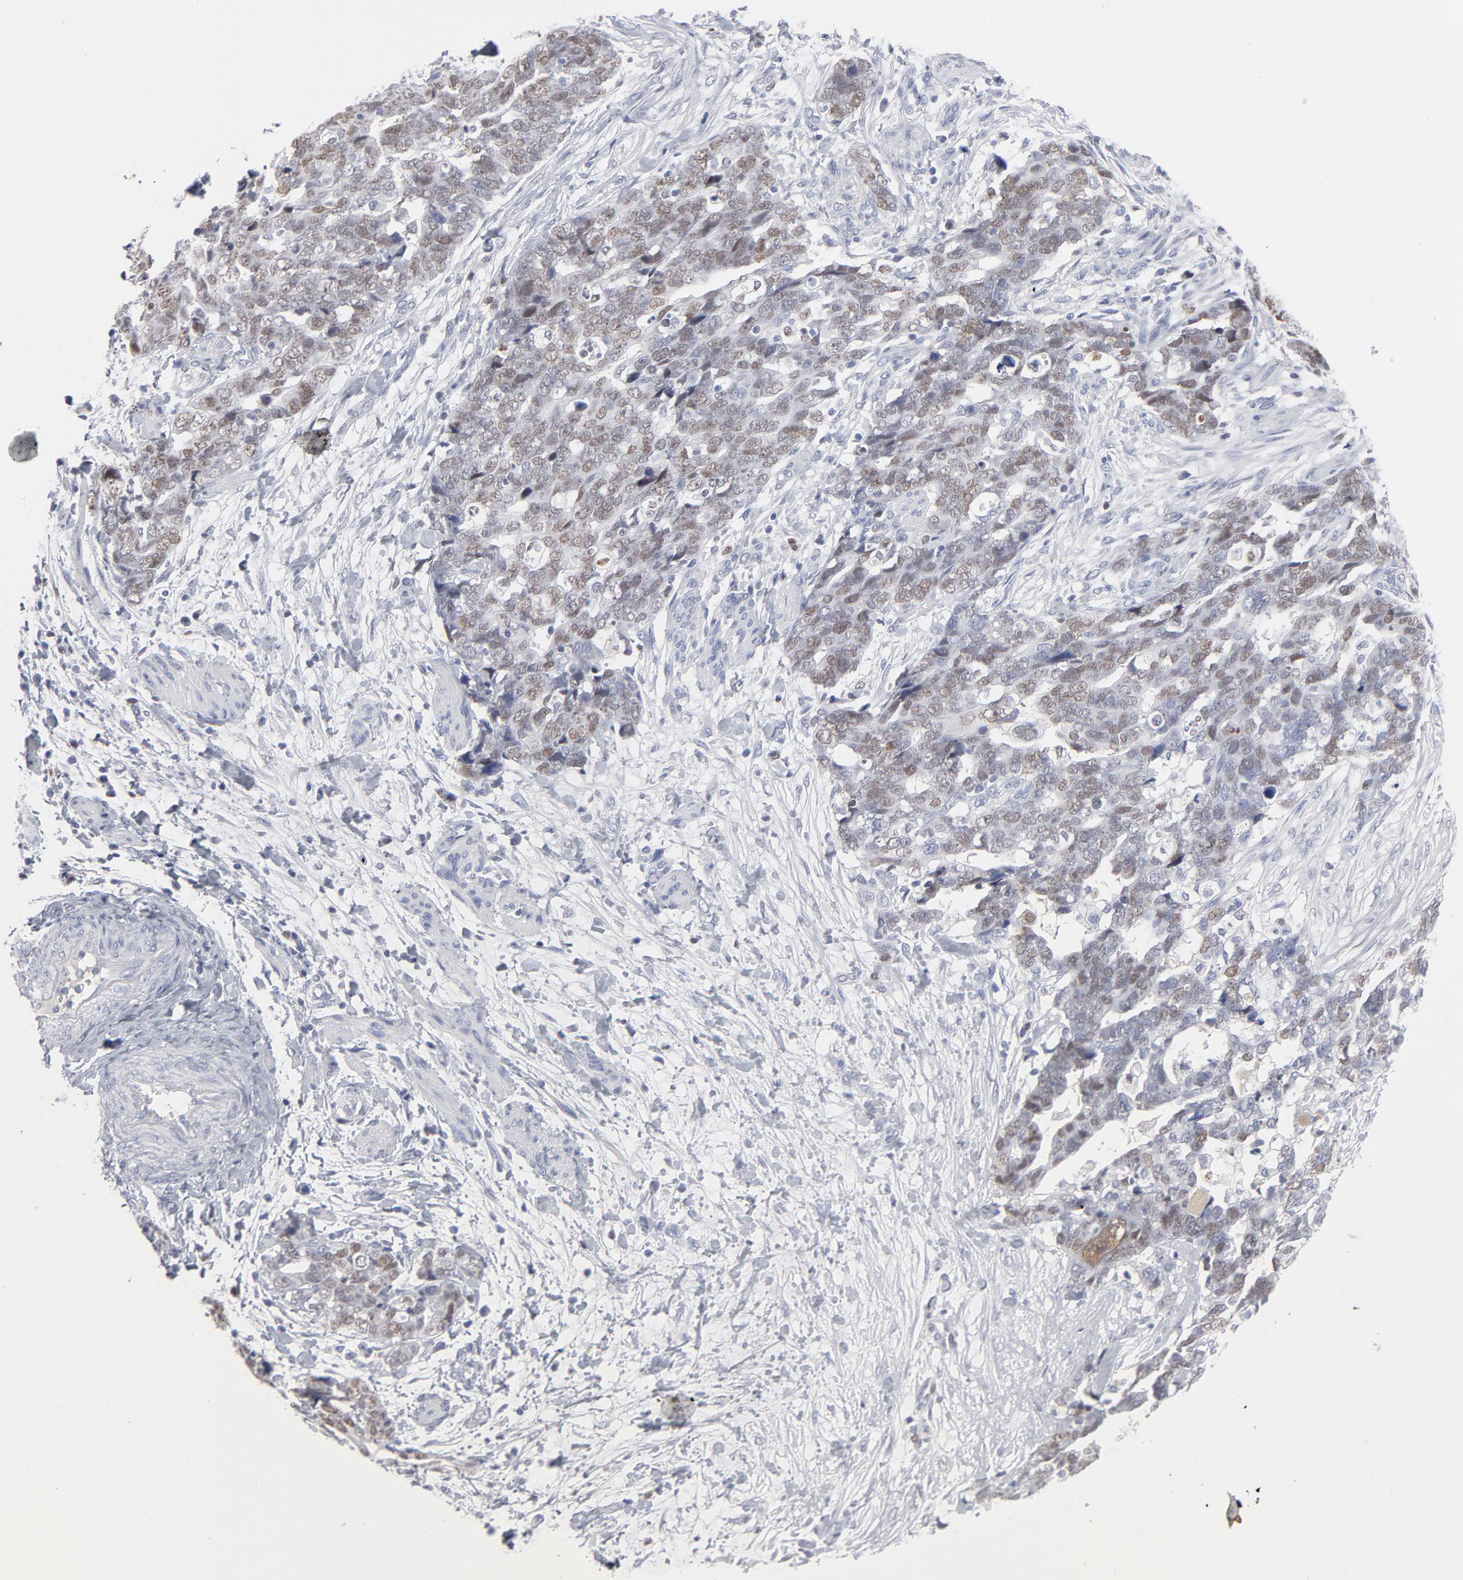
{"staining": {"intensity": "weak", "quantity": ">75%", "location": "nuclear"}, "tissue": "ovarian cancer", "cell_type": "Tumor cells", "image_type": "cancer", "snomed": [{"axis": "morphology", "description": "Normal tissue, NOS"}, {"axis": "morphology", "description": "Cystadenocarcinoma, serous, NOS"}, {"axis": "topography", "description": "Fallopian tube"}, {"axis": "topography", "description": "Ovary"}], "caption": "IHC of ovarian cancer (serous cystadenocarcinoma) exhibits low levels of weak nuclear expression in approximately >75% of tumor cells. (Stains: DAB (3,3'-diaminobenzidine) in brown, nuclei in blue, Microscopy: brightfield microscopy at high magnification).", "gene": "MCM7", "patient": {"sex": "female", "age": 56}}